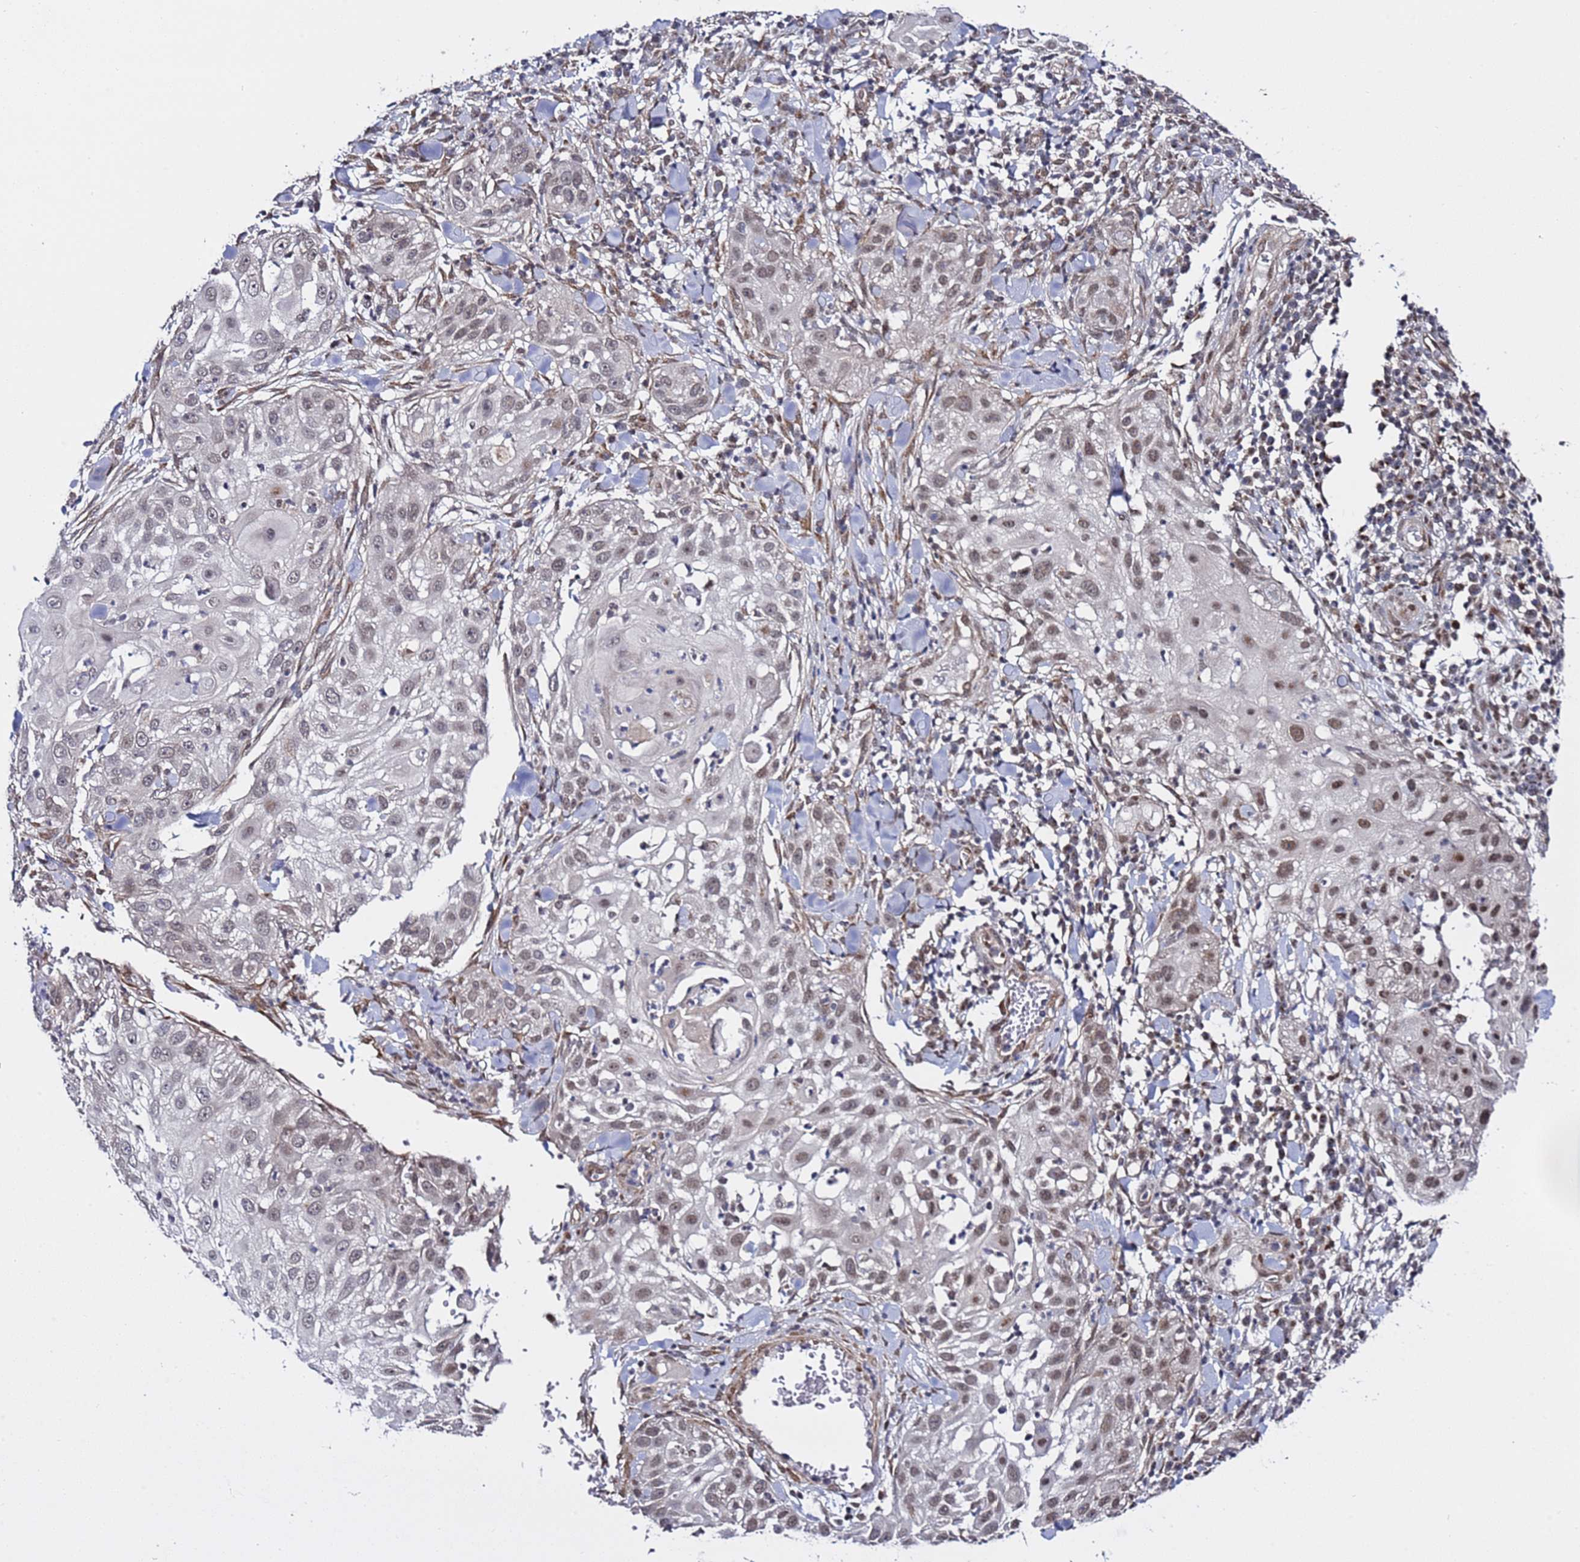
{"staining": {"intensity": "weak", "quantity": "25%-75%", "location": "nuclear"}, "tissue": "skin cancer", "cell_type": "Tumor cells", "image_type": "cancer", "snomed": [{"axis": "morphology", "description": "Squamous cell carcinoma, NOS"}, {"axis": "topography", "description": "Skin"}], "caption": "About 25%-75% of tumor cells in squamous cell carcinoma (skin) display weak nuclear protein positivity as visualized by brown immunohistochemical staining.", "gene": "POLR2D", "patient": {"sex": "female", "age": 44}}